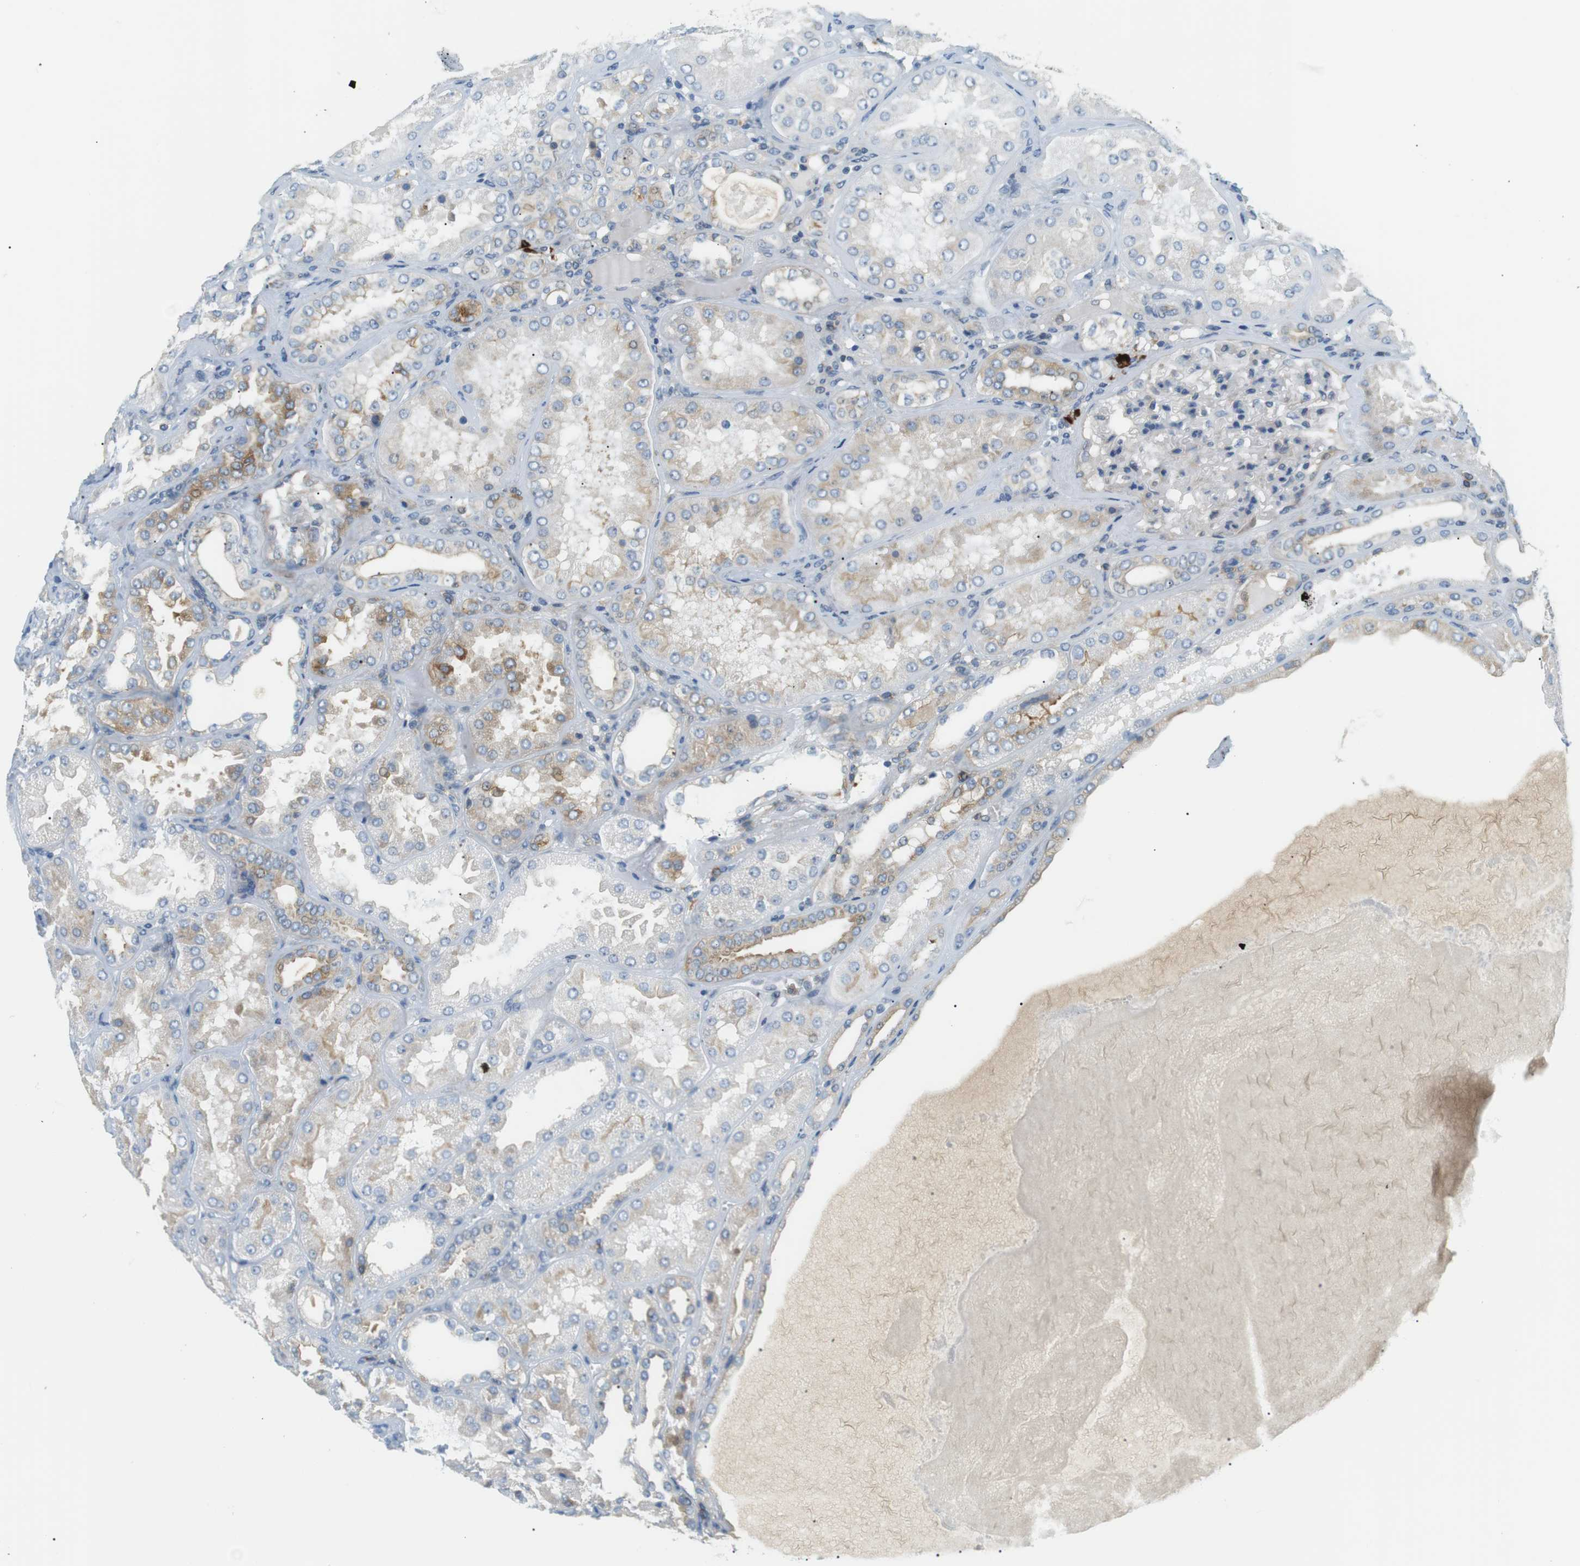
{"staining": {"intensity": "negative", "quantity": "none", "location": "none"}, "tissue": "kidney", "cell_type": "Cells in glomeruli", "image_type": "normal", "snomed": [{"axis": "morphology", "description": "Normal tissue, NOS"}, {"axis": "topography", "description": "Kidney"}], "caption": "The micrograph shows no significant expression in cells in glomeruli of kidney. (Stains: DAB immunohistochemistry with hematoxylin counter stain, Microscopy: brightfield microscopy at high magnification).", "gene": "TMEM200A", "patient": {"sex": "female", "age": 56}}